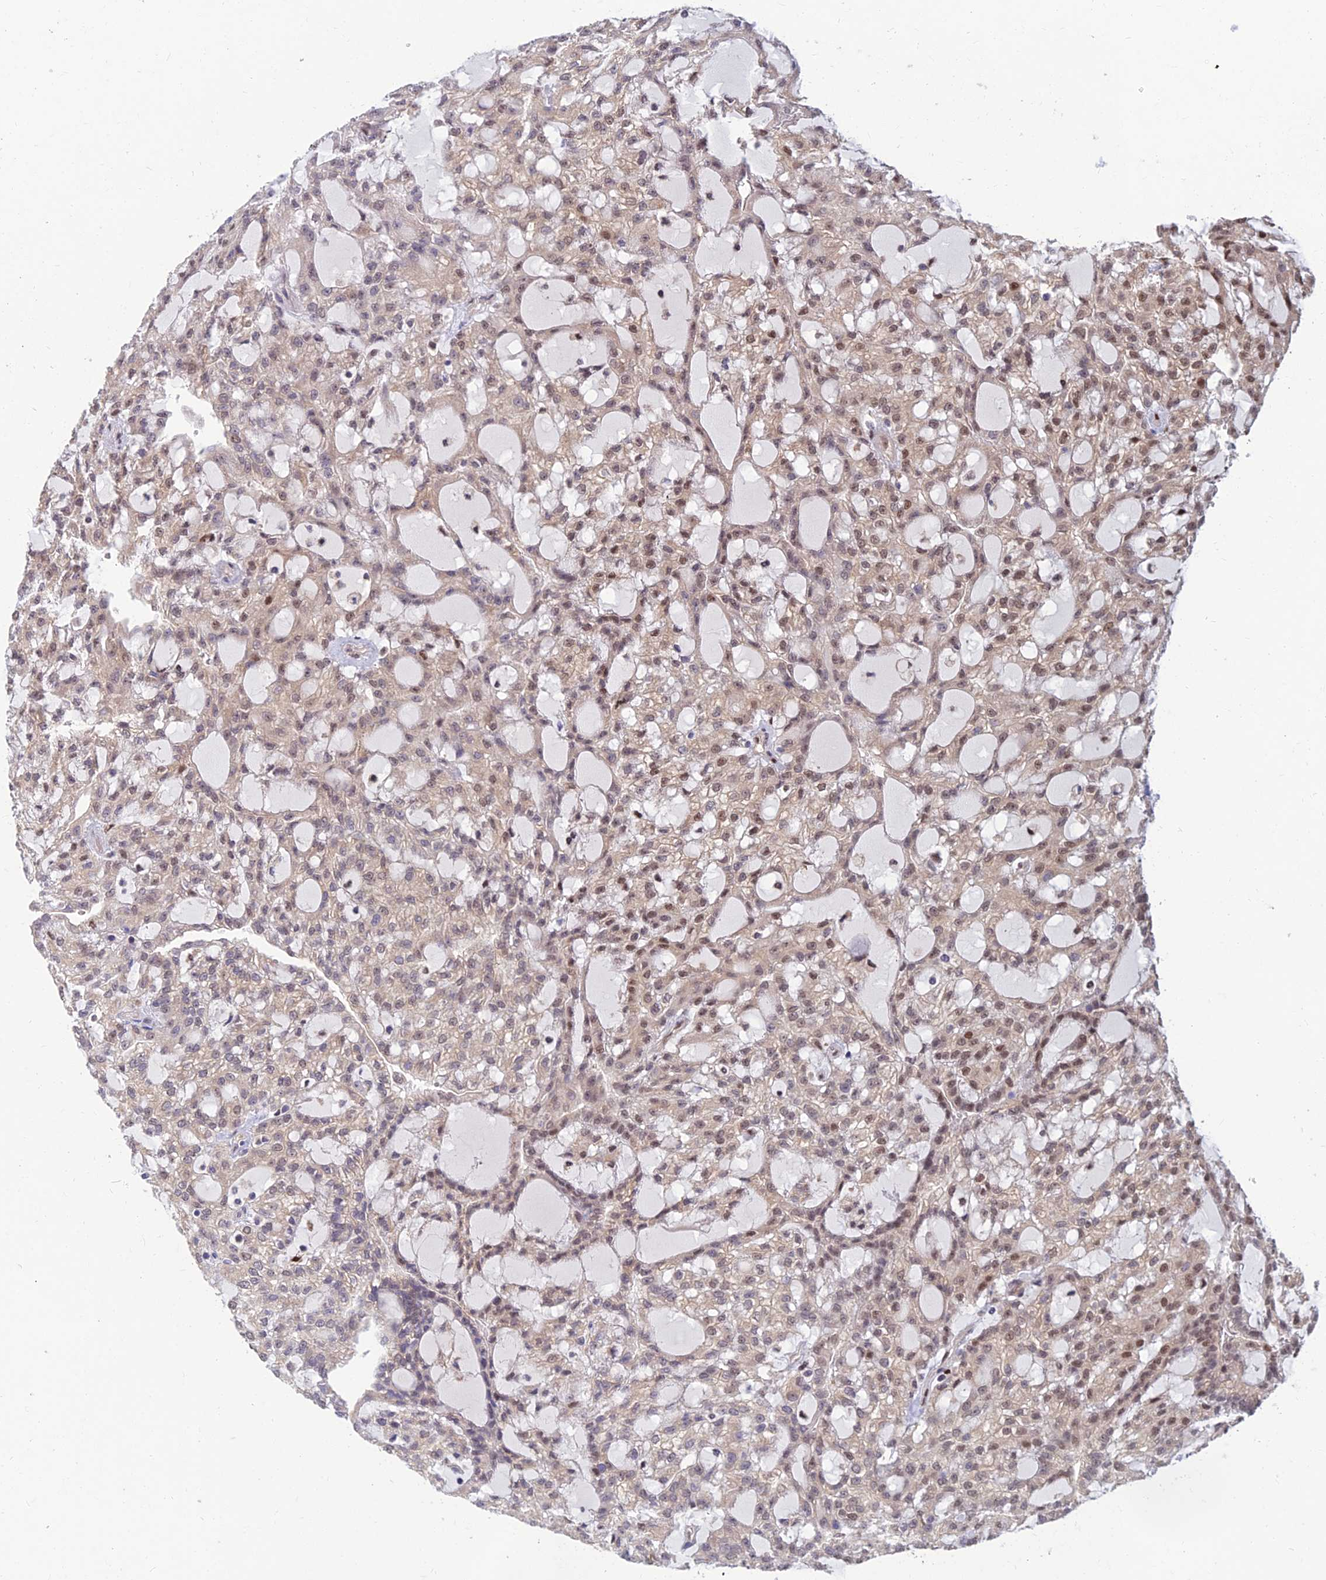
{"staining": {"intensity": "moderate", "quantity": "<25%", "location": "nuclear"}, "tissue": "renal cancer", "cell_type": "Tumor cells", "image_type": "cancer", "snomed": [{"axis": "morphology", "description": "Adenocarcinoma, NOS"}, {"axis": "topography", "description": "Kidney"}], "caption": "IHC staining of renal cancer, which exhibits low levels of moderate nuclear staining in about <25% of tumor cells indicating moderate nuclear protein positivity. The staining was performed using DAB (brown) for protein detection and nuclei were counterstained in hematoxylin (blue).", "gene": "DNPEP", "patient": {"sex": "male", "age": 63}}